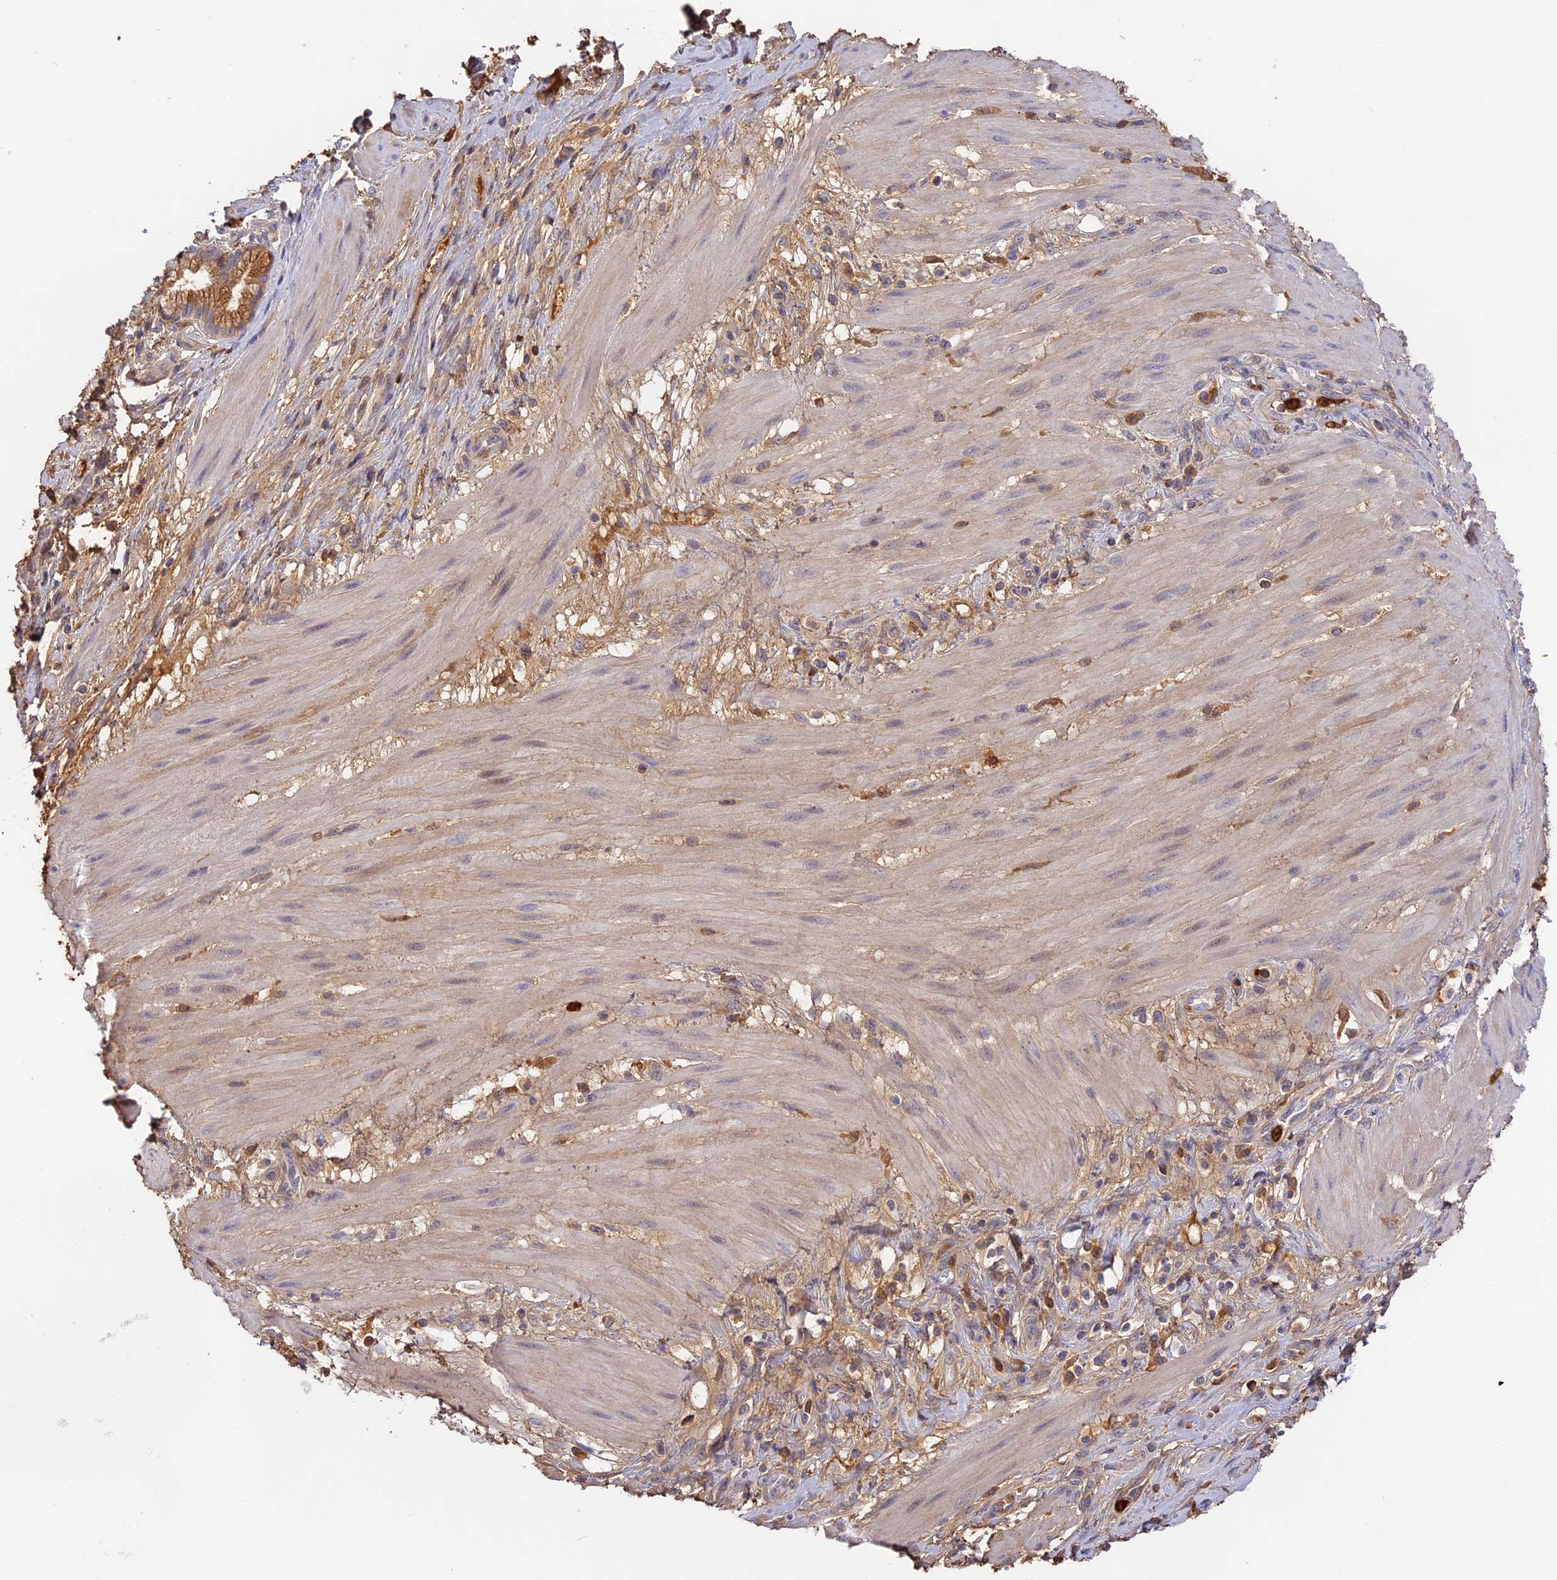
{"staining": {"intensity": "strong", "quantity": ">75%", "location": "cytoplasmic/membranous"}, "tissue": "pancreatic cancer", "cell_type": "Tumor cells", "image_type": "cancer", "snomed": [{"axis": "morphology", "description": "Adenocarcinoma, NOS"}, {"axis": "topography", "description": "Pancreas"}], "caption": "Approximately >75% of tumor cells in human pancreatic cancer (adenocarcinoma) exhibit strong cytoplasmic/membranous protein expression as visualized by brown immunohistochemical staining.", "gene": "ADGRD1", "patient": {"sex": "male", "age": 72}}